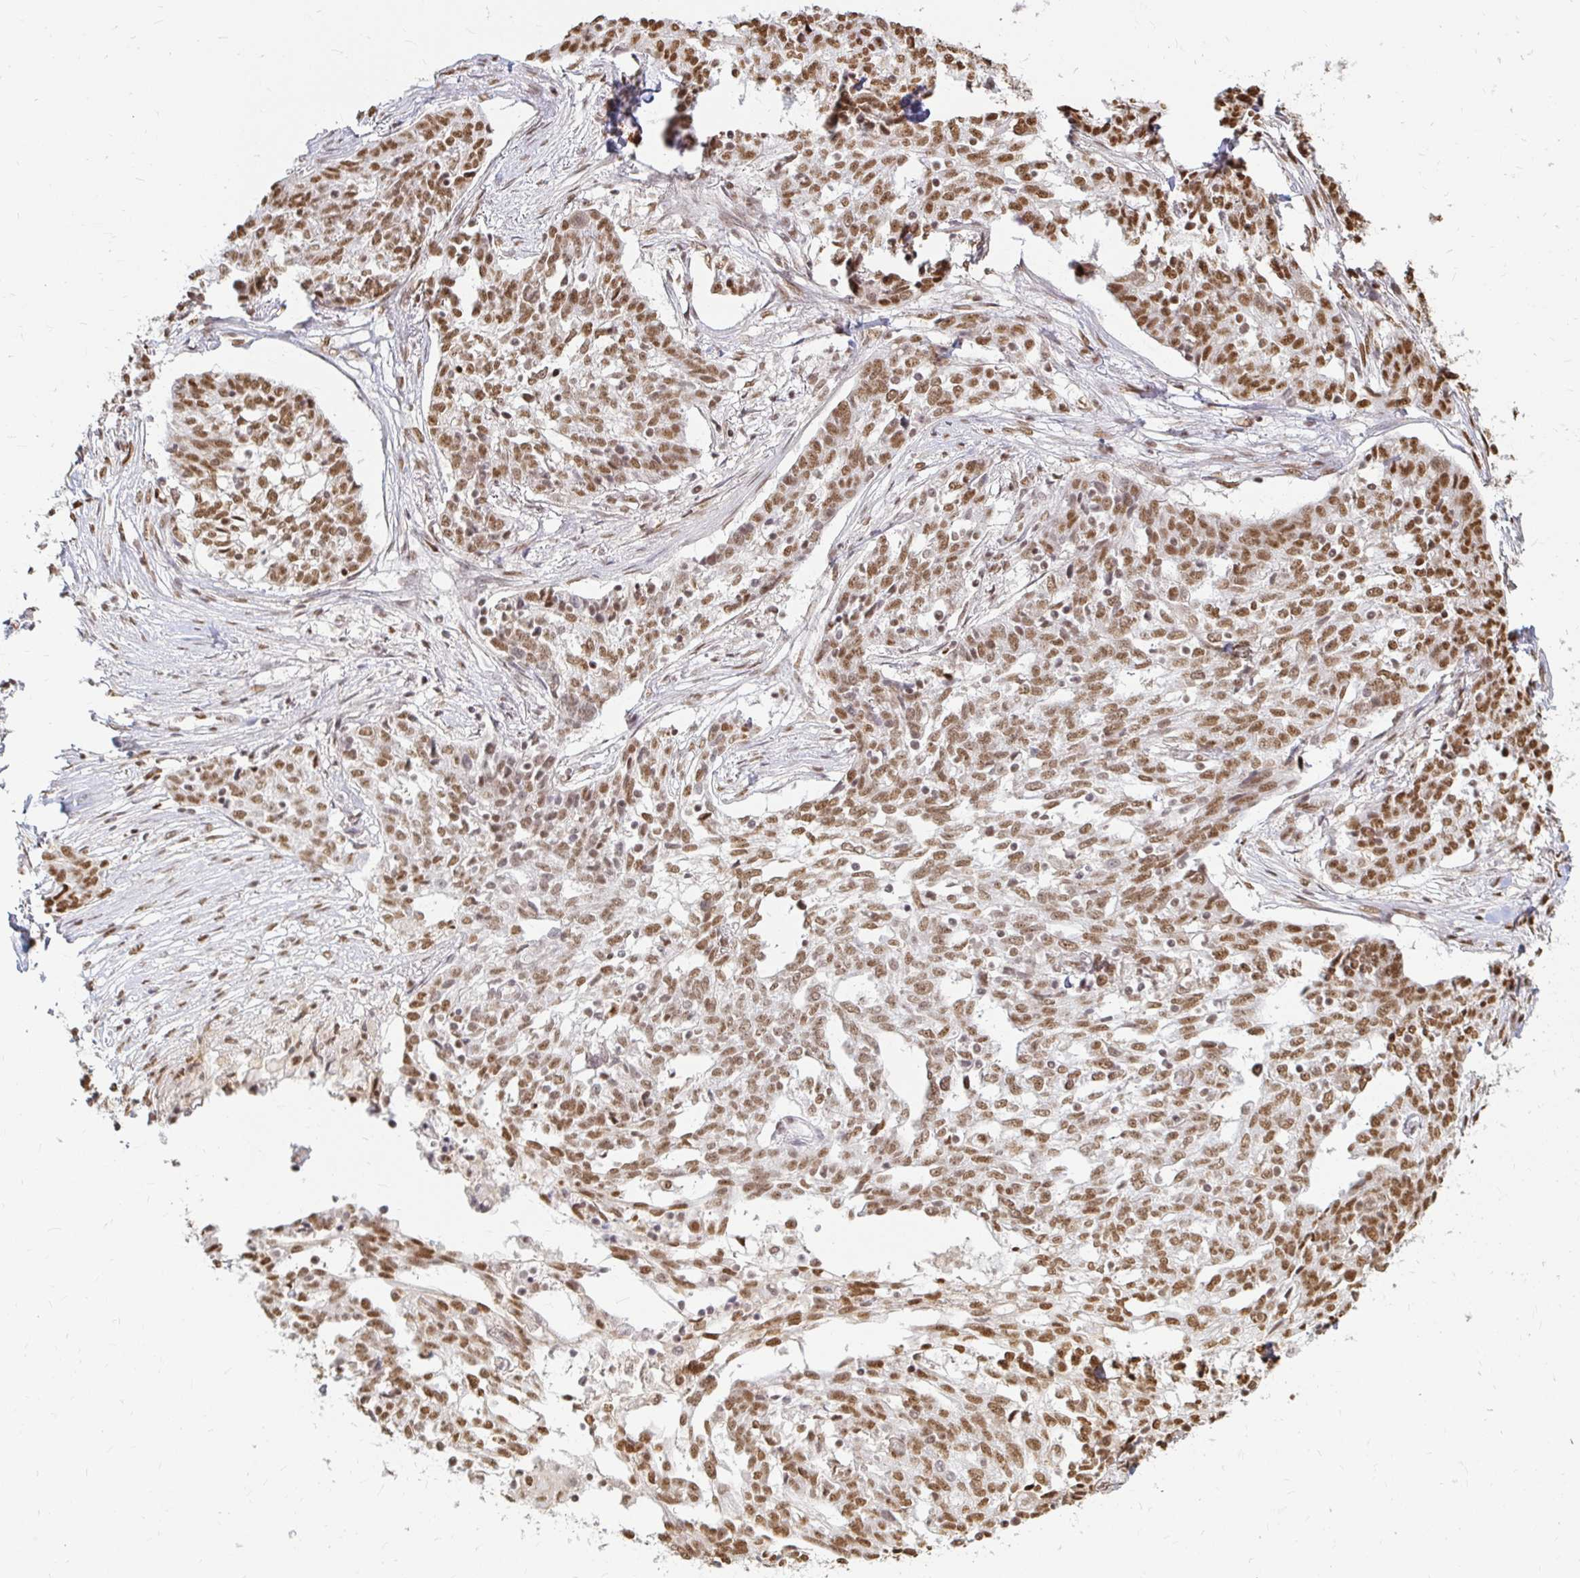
{"staining": {"intensity": "moderate", "quantity": ">75%", "location": "nuclear"}, "tissue": "ovarian cancer", "cell_type": "Tumor cells", "image_type": "cancer", "snomed": [{"axis": "morphology", "description": "Cystadenocarcinoma, serous, NOS"}, {"axis": "topography", "description": "Ovary"}], "caption": "Moderate nuclear protein staining is identified in about >75% of tumor cells in serous cystadenocarcinoma (ovarian).", "gene": "HNRNPU", "patient": {"sex": "female", "age": 67}}